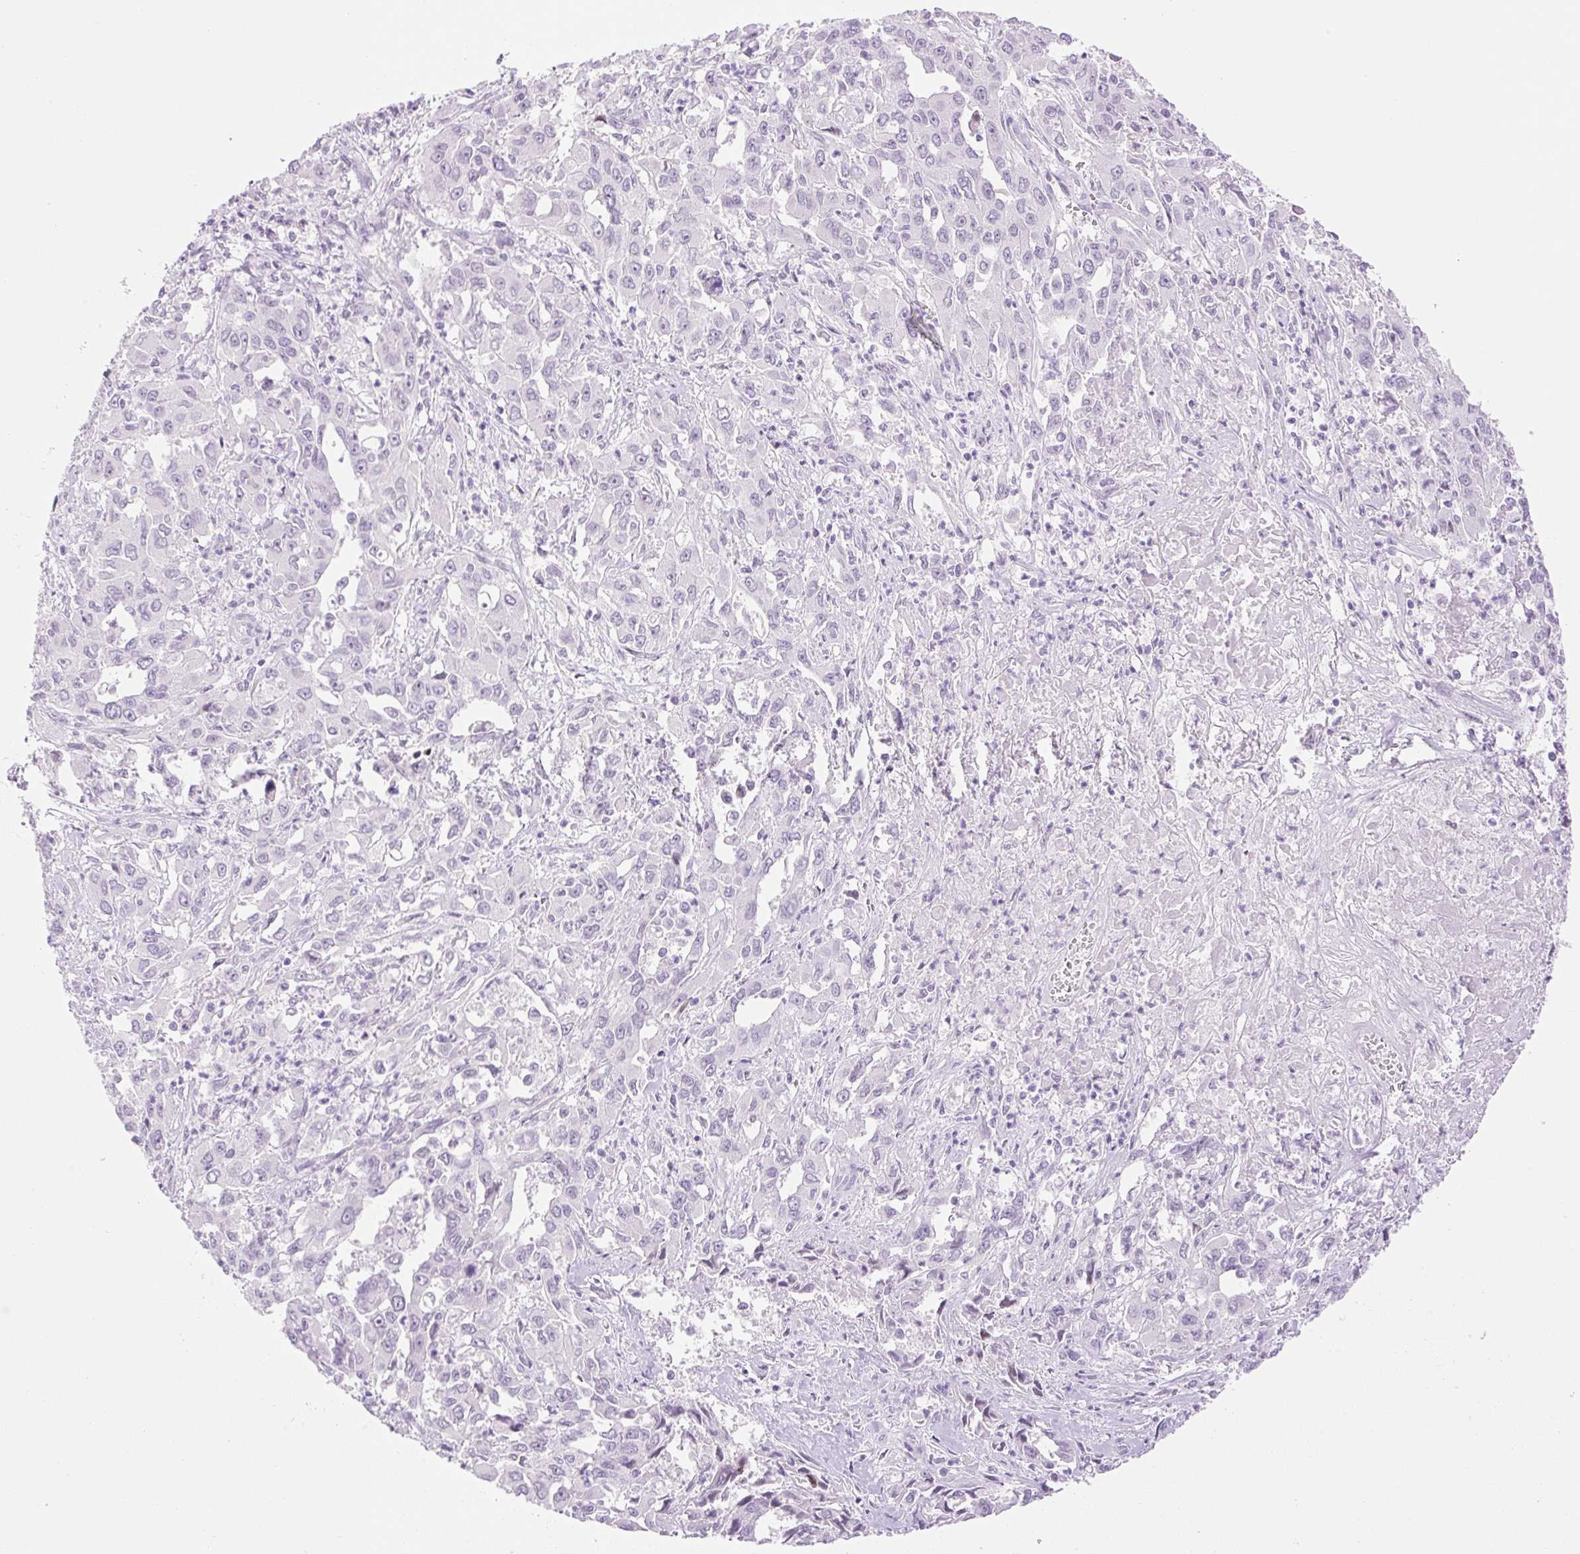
{"staining": {"intensity": "negative", "quantity": "none", "location": "none"}, "tissue": "liver cancer", "cell_type": "Tumor cells", "image_type": "cancer", "snomed": [{"axis": "morphology", "description": "Carcinoma, Hepatocellular, NOS"}, {"axis": "topography", "description": "Liver"}], "caption": "This is a image of IHC staining of liver hepatocellular carcinoma, which shows no staining in tumor cells.", "gene": "SP140L", "patient": {"sex": "male", "age": 63}}